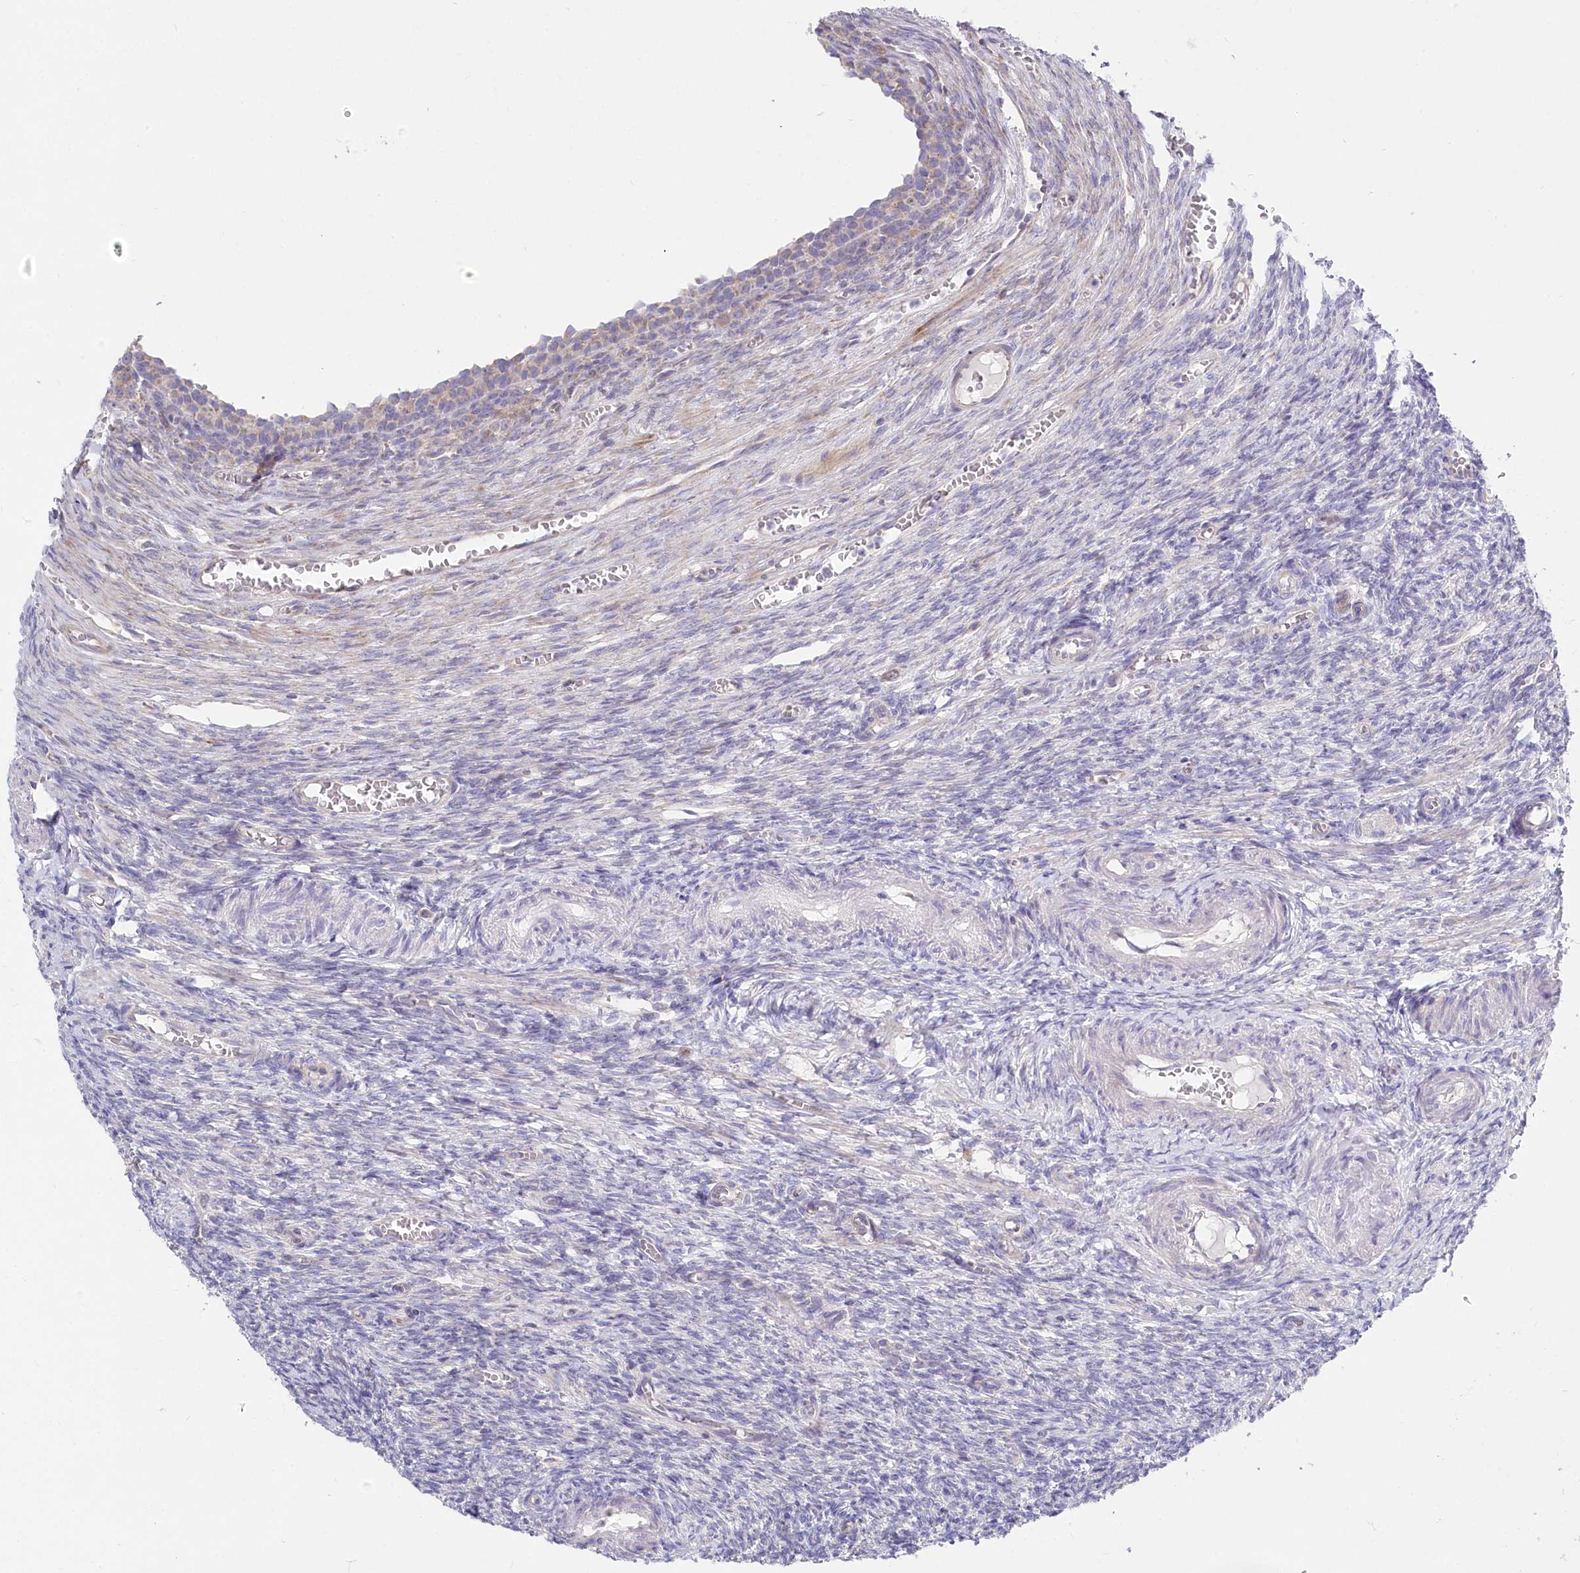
{"staining": {"intensity": "negative", "quantity": "none", "location": "none"}, "tissue": "ovary", "cell_type": "Follicle cells", "image_type": "normal", "snomed": [{"axis": "morphology", "description": "Normal tissue, NOS"}, {"axis": "topography", "description": "Ovary"}], "caption": "This is an immunohistochemistry (IHC) histopathology image of benign ovary. There is no expression in follicle cells.", "gene": "POGLUT1", "patient": {"sex": "female", "age": 27}}